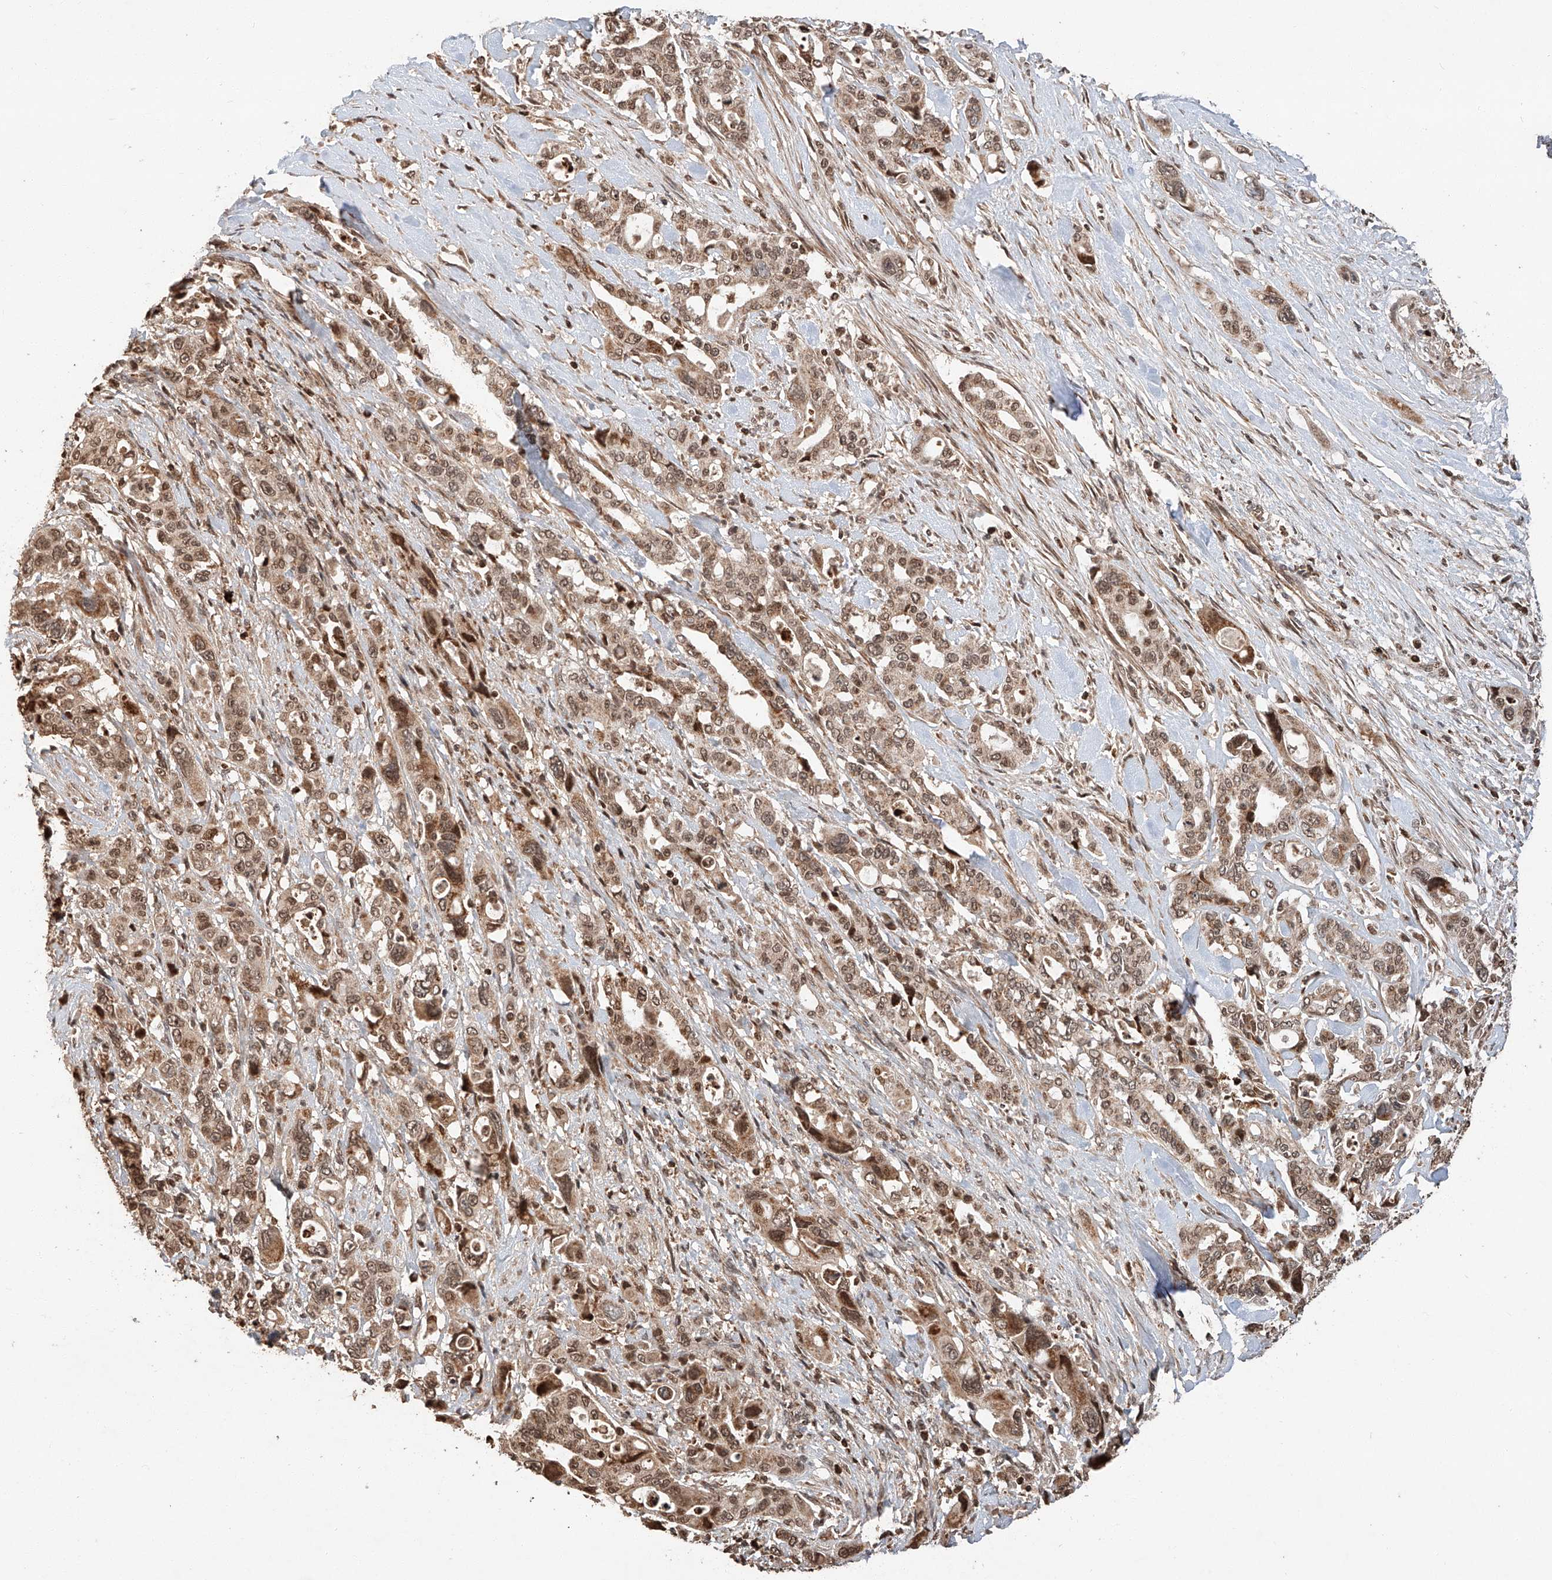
{"staining": {"intensity": "moderate", "quantity": ">75%", "location": "cytoplasmic/membranous,nuclear"}, "tissue": "pancreatic cancer", "cell_type": "Tumor cells", "image_type": "cancer", "snomed": [{"axis": "morphology", "description": "Adenocarcinoma, NOS"}, {"axis": "topography", "description": "Pancreas"}], "caption": "The micrograph displays a brown stain indicating the presence of a protein in the cytoplasmic/membranous and nuclear of tumor cells in pancreatic adenocarcinoma. Using DAB (3,3'-diaminobenzidine) (brown) and hematoxylin (blue) stains, captured at high magnification using brightfield microscopy.", "gene": "ARHGAP33", "patient": {"sex": "male", "age": 46}}